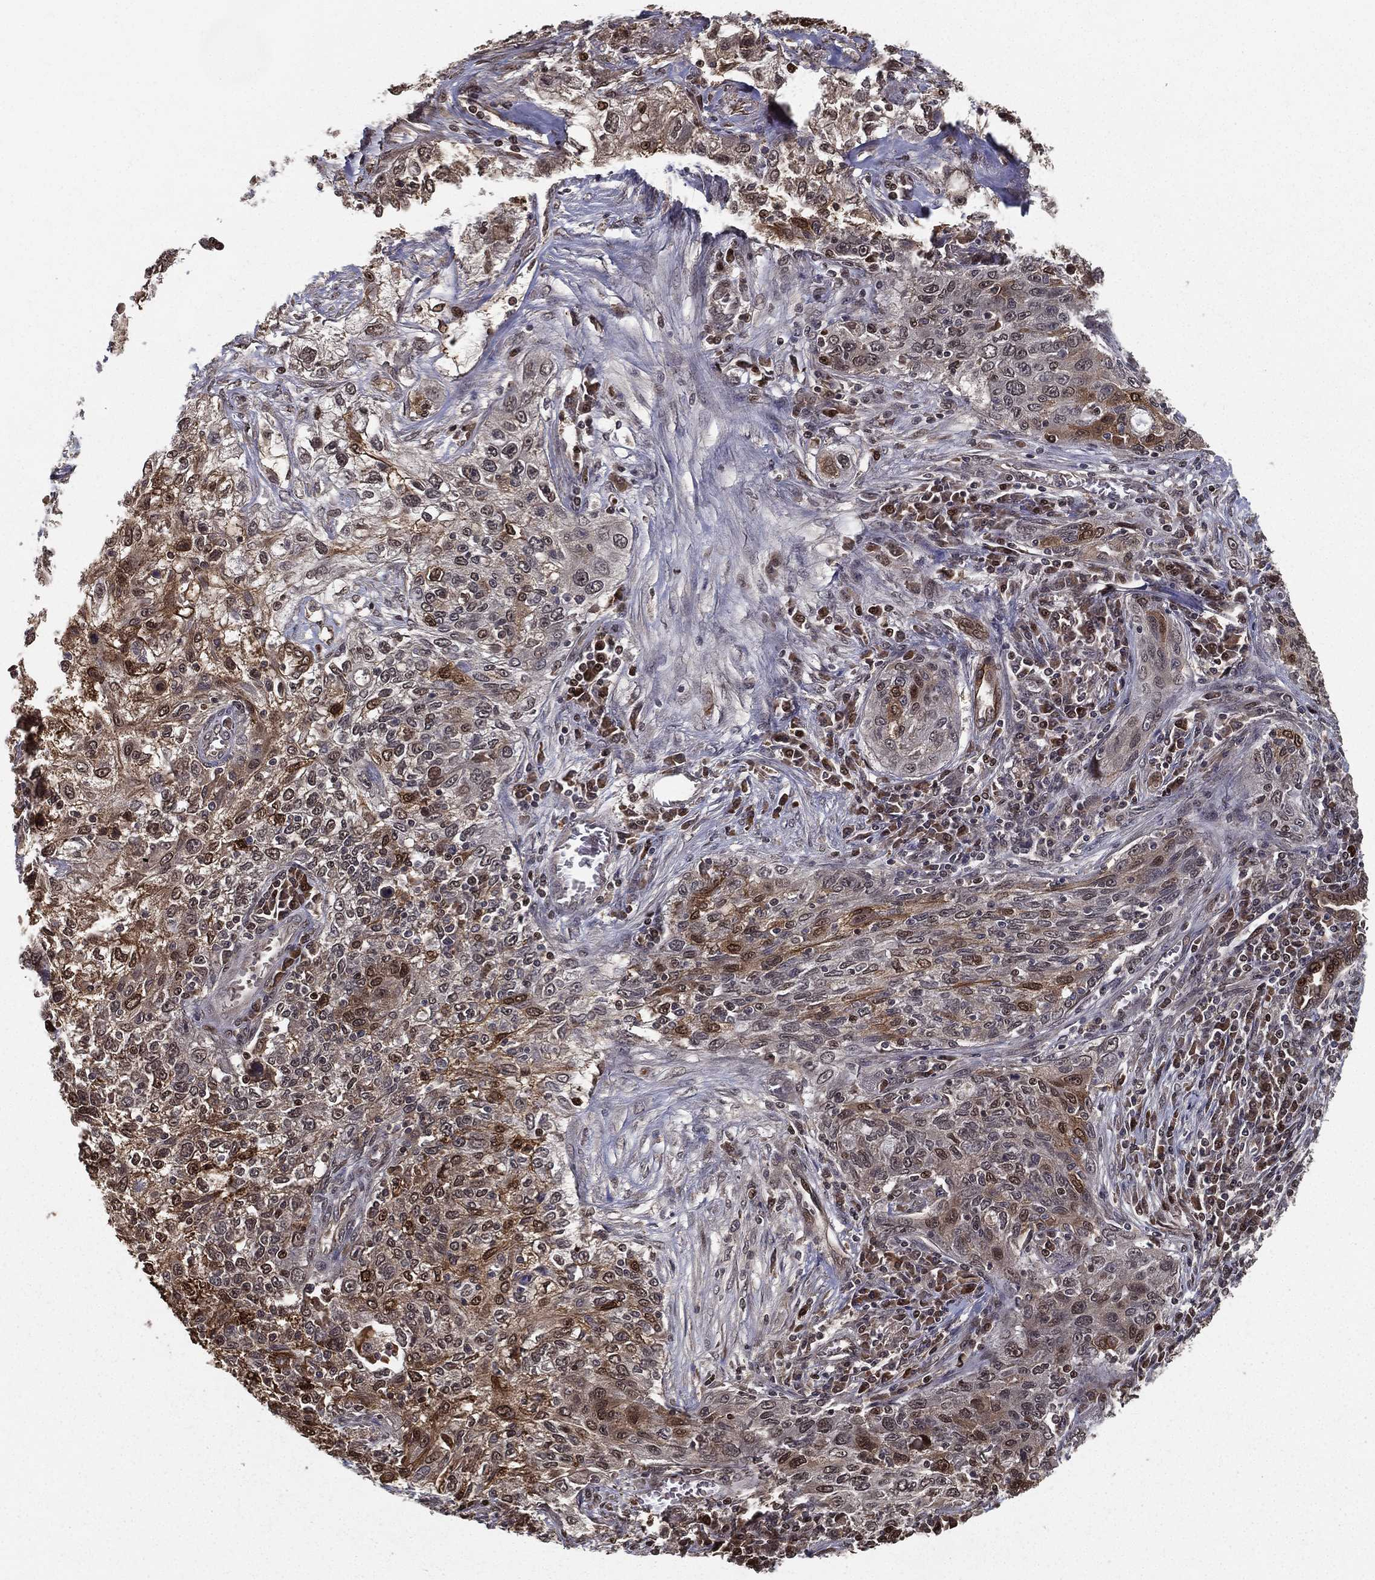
{"staining": {"intensity": "moderate", "quantity": "<25%", "location": "cytoplasmic/membranous"}, "tissue": "lung cancer", "cell_type": "Tumor cells", "image_type": "cancer", "snomed": [{"axis": "morphology", "description": "Squamous cell carcinoma, NOS"}, {"axis": "topography", "description": "Lung"}], "caption": "Human lung squamous cell carcinoma stained with a brown dye displays moderate cytoplasmic/membranous positive expression in approximately <25% of tumor cells.", "gene": "SLC6A6", "patient": {"sex": "female", "age": 69}}